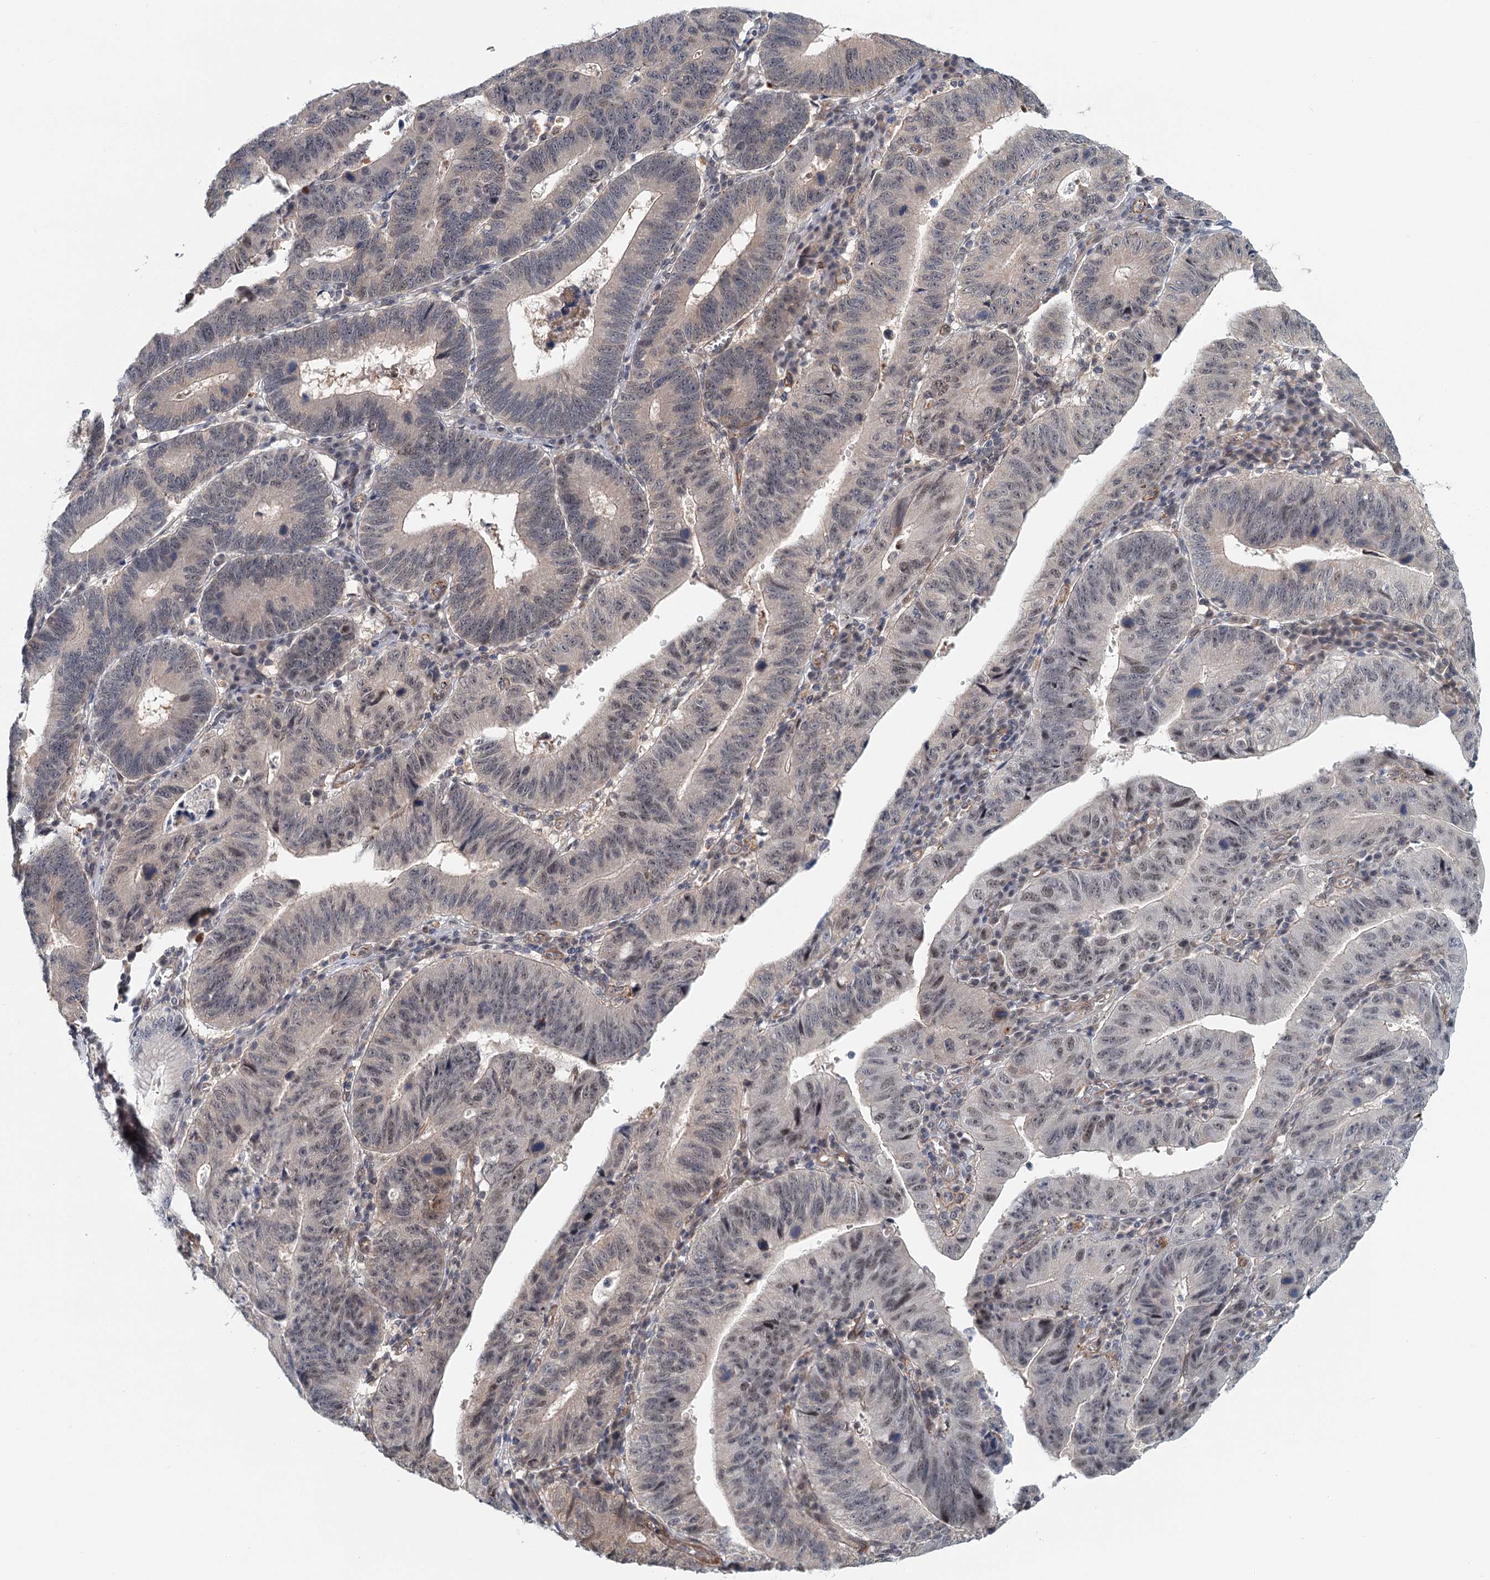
{"staining": {"intensity": "weak", "quantity": "25%-75%", "location": "nuclear"}, "tissue": "stomach cancer", "cell_type": "Tumor cells", "image_type": "cancer", "snomed": [{"axis": "morphology", "description": "Adenocarcinoma, NOS"}, {"axis": "topography", "description": "Stomach"}], "caption": "Stomach cancer (adenocarcinoma) tissue displays weak nuclear expression in about 25%-75% of tumor cells, visualized by immunohistochemistry.", "gene": "TAS2R42", "patient": {"sex": "male", "age": 59}}